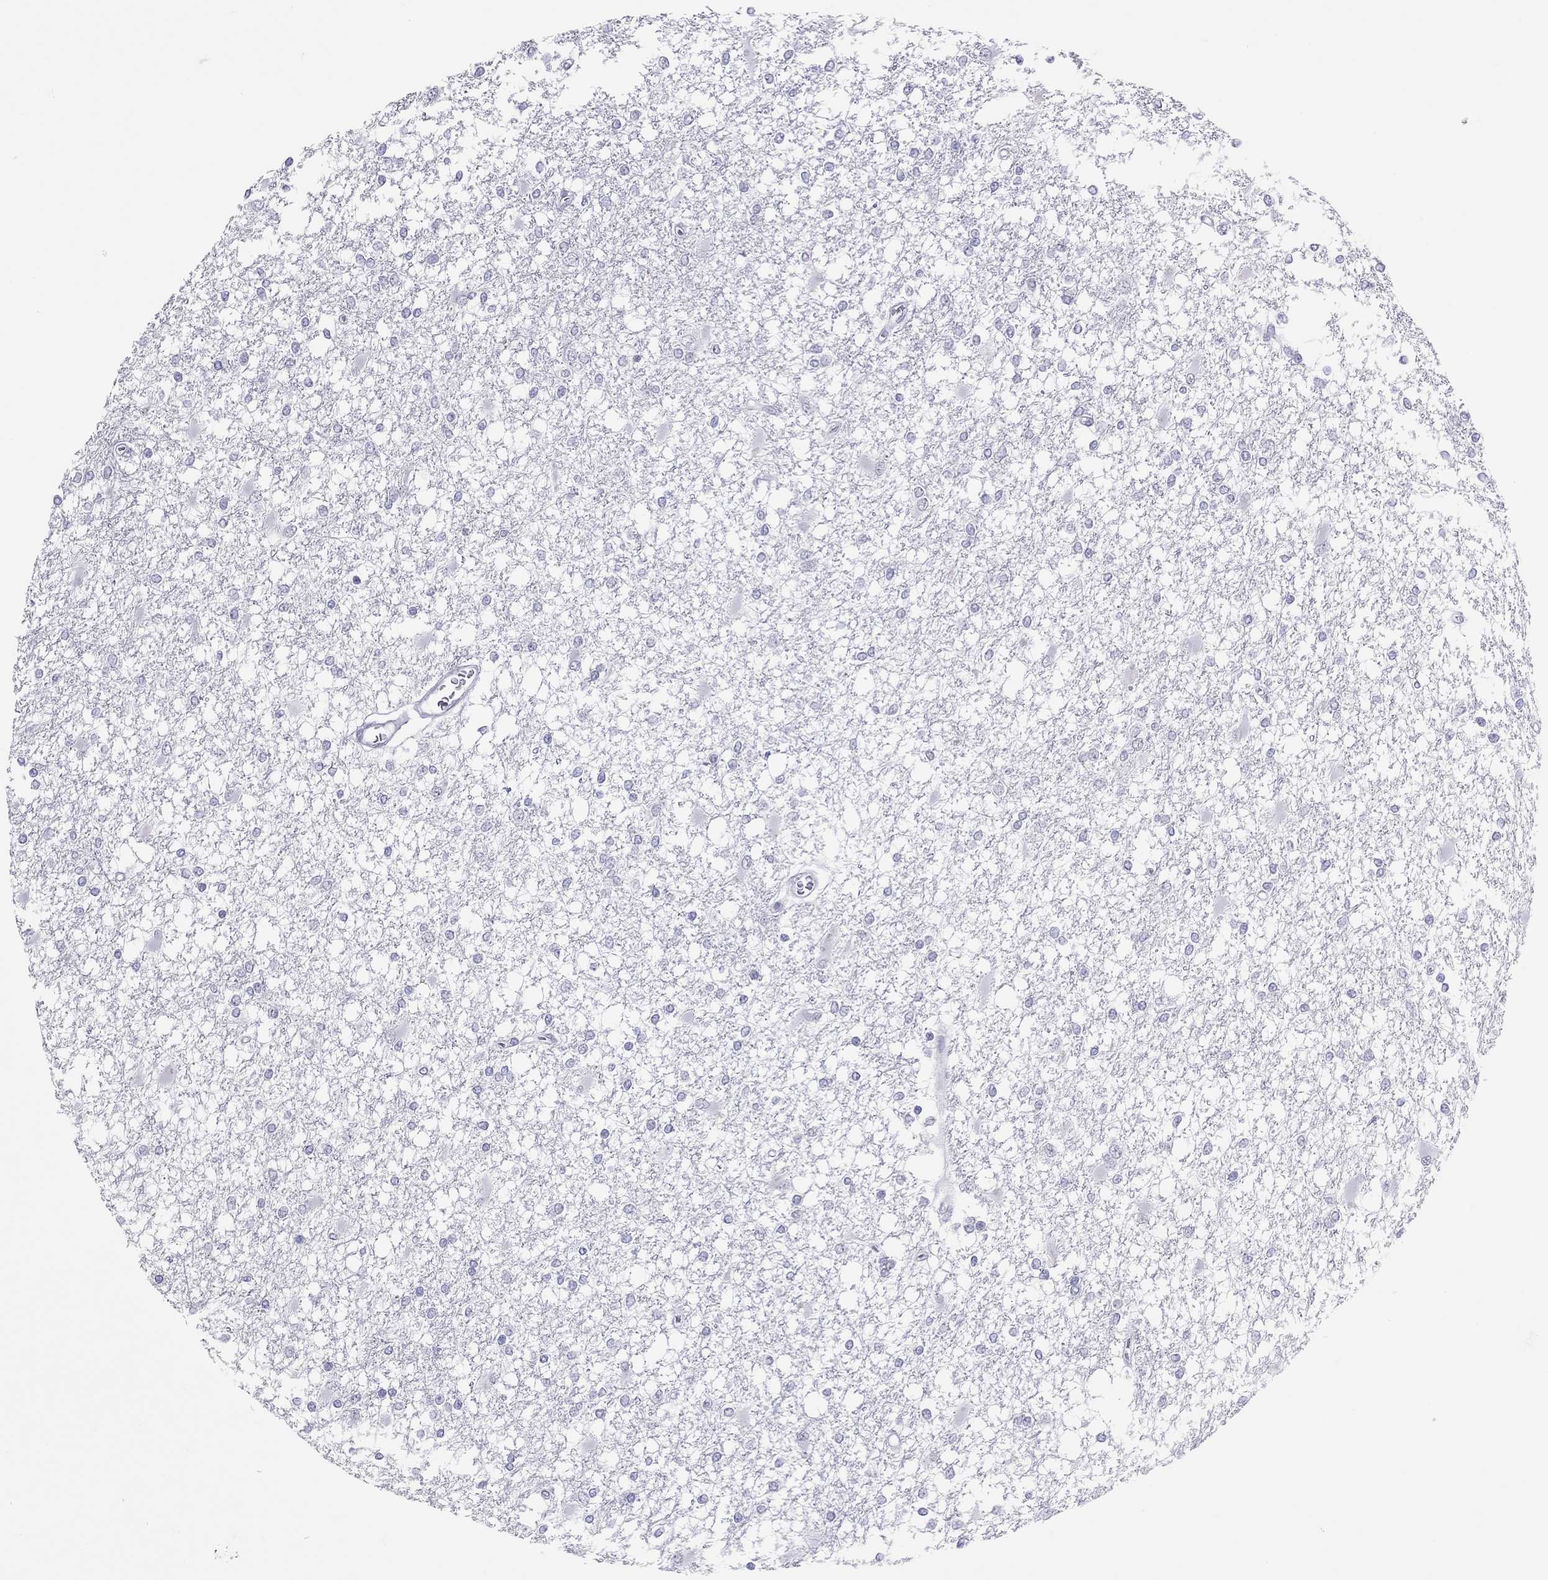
{"staining": {"intensity": "negative", "quantity": "none", "location": "none"}, "tissue": "glioma", "cell_type": "Tumor cells", "image_type": "cancer", "snomed": [{"axis": "morphology", "description": "Glioma, malignant, High grade"}, {"axis": "topography", "description": "Cerebral cortex"}], "caption": "This image is of glioma stained with IHC to label a protein in brown with the nuclei are counter-stained blue. There is no staining in tumor cells.", "gene": "JHY", "patient": {"sex": "male", "age": 79}}